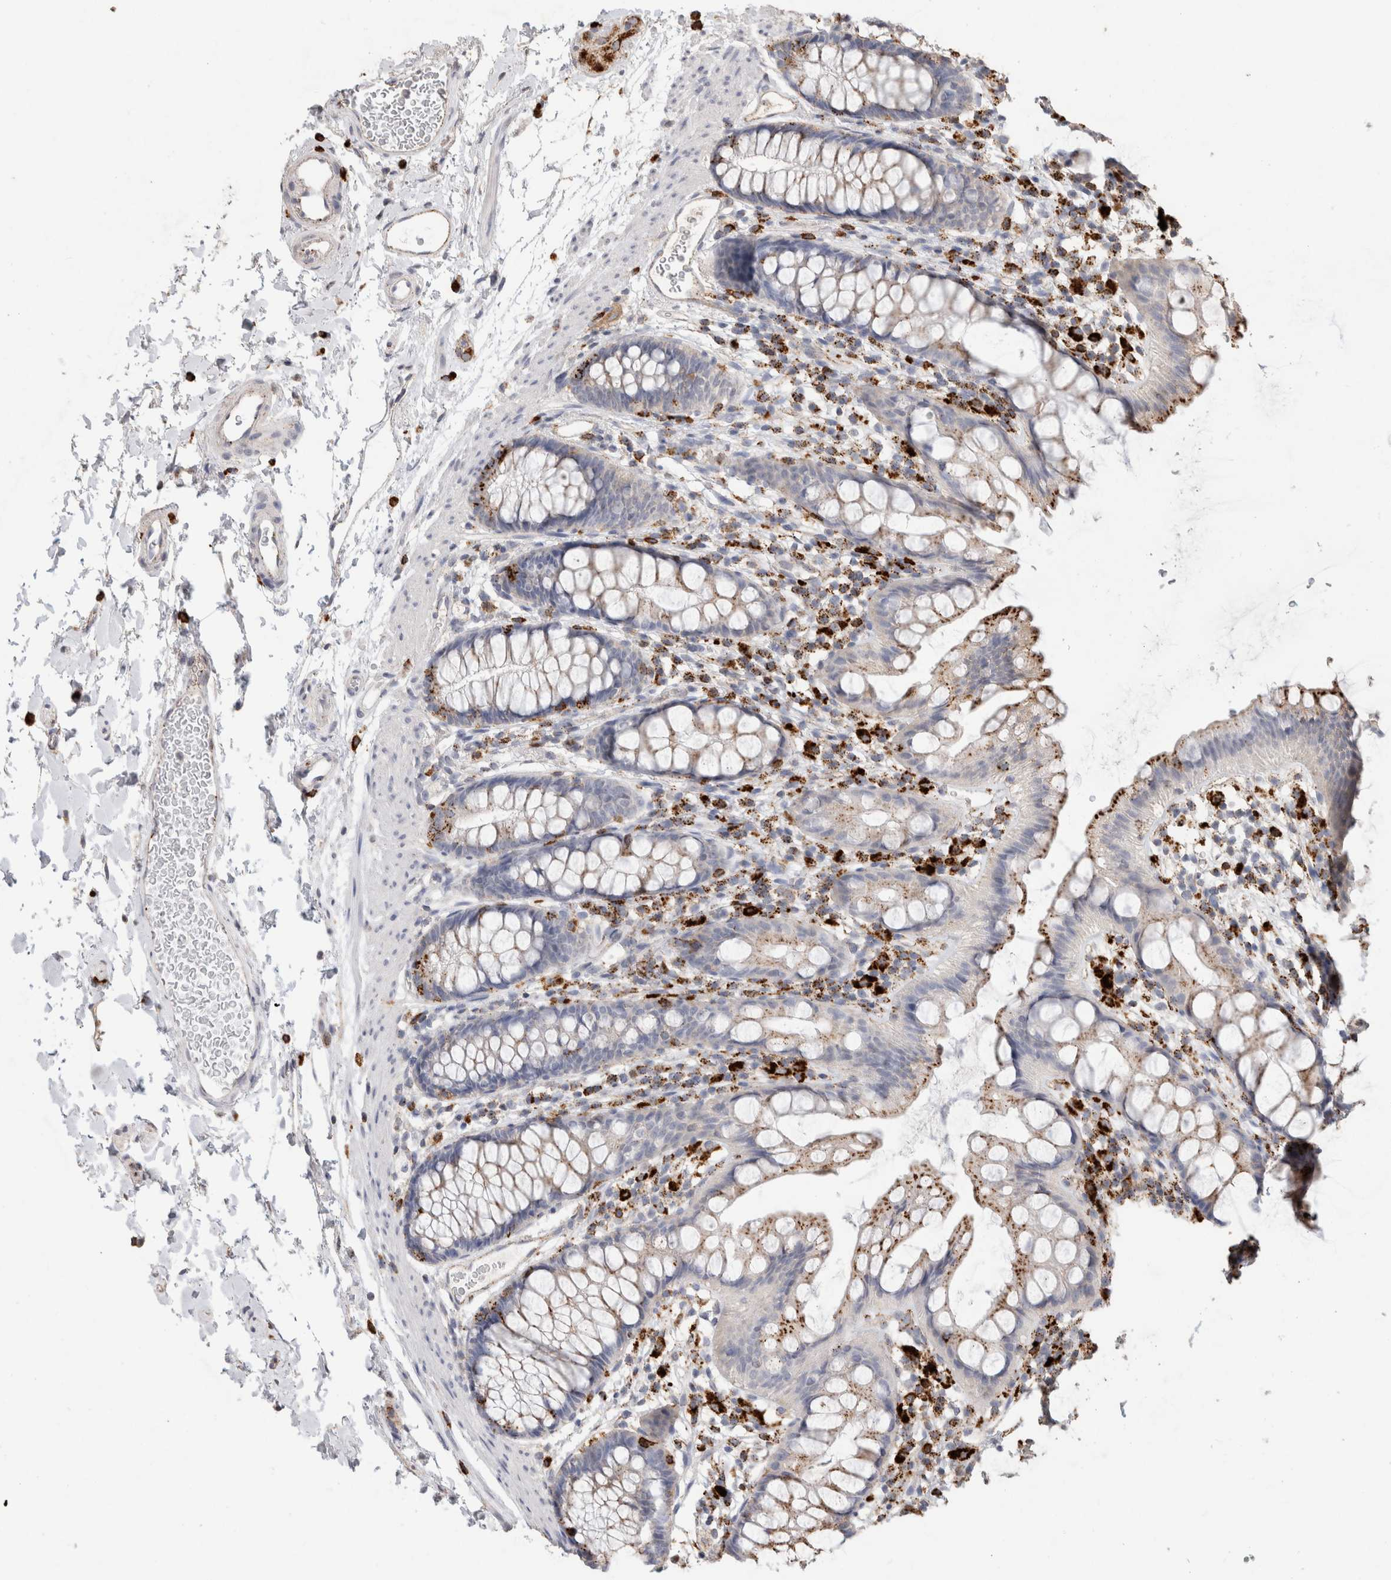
{"staining": {"intensity": "moderate", "quantity": "<25%", "location": "cytoplasmic/membranous"}, "tissue": "rectum", "cell_type": "Glandular cells", "image_type": "normal", "snomed": [{"axis": "morphology", "description": "Normal tissue, NOS"}, {"axis": "topography", "description": "Rectum"}], "caption": "An immunohistochemistry image of normal tissue is shown. Protein staining in brown shows moderate cytoplasmic/membranous positivity in rectum within glandular cells.", "gene": "ARSA", "patient": {"sex": "female", "age": 65}}